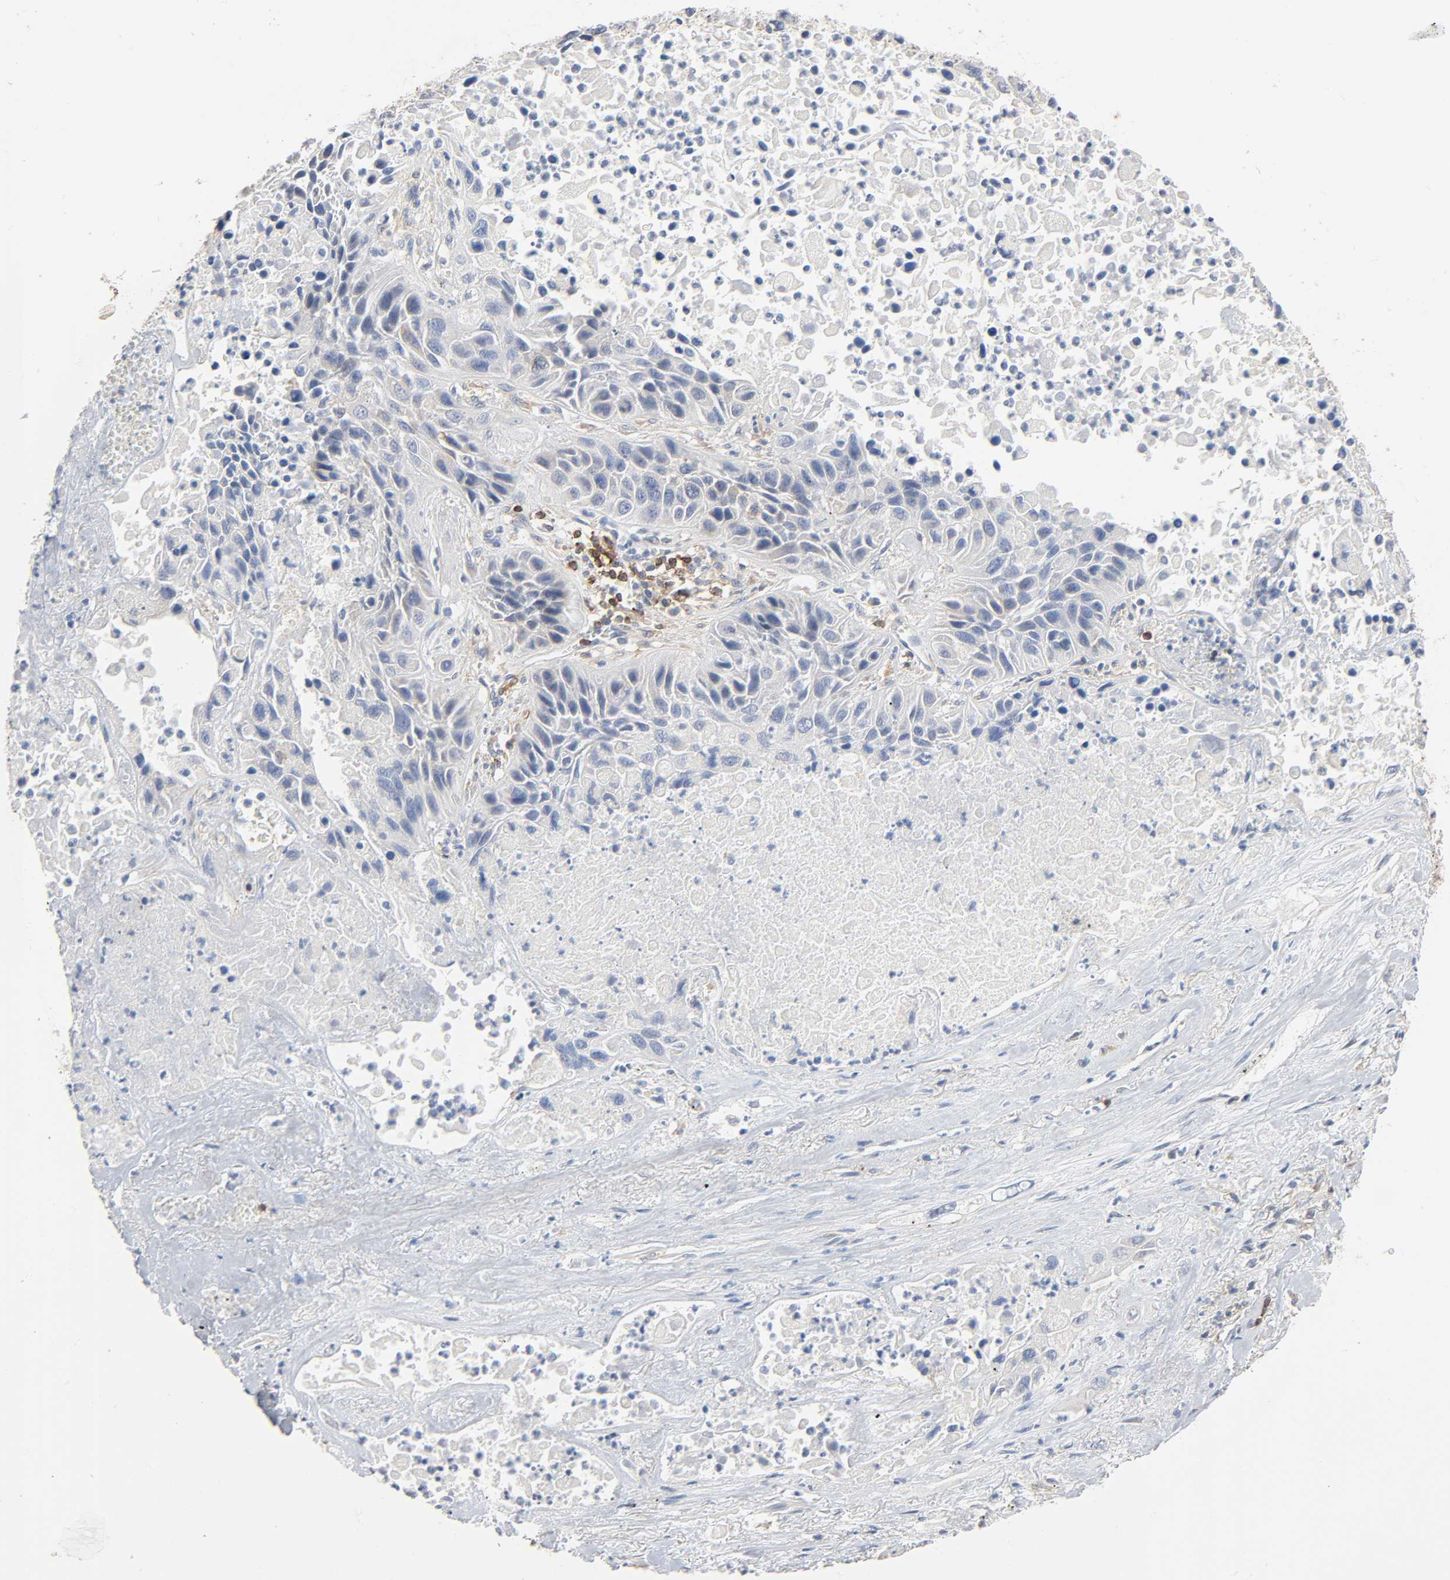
{"staining": {"intensity": "negative", "quantity": "none", "location": "none"}, "tissue": "lung cancer", "cell_type": "Tumor cells", "image_type": "cancer", "snomed": [{"axis": "morphology", "description": "Squamous cell carcinoma, NOS"}, {"axis": "topography", "description": "Lung"}], "caption": "Tumor cells show no significant protein staining in squamous cell carcinoma (lung).", "gene": "BIN1", "patient": {"sex": "female", "age": 76}}